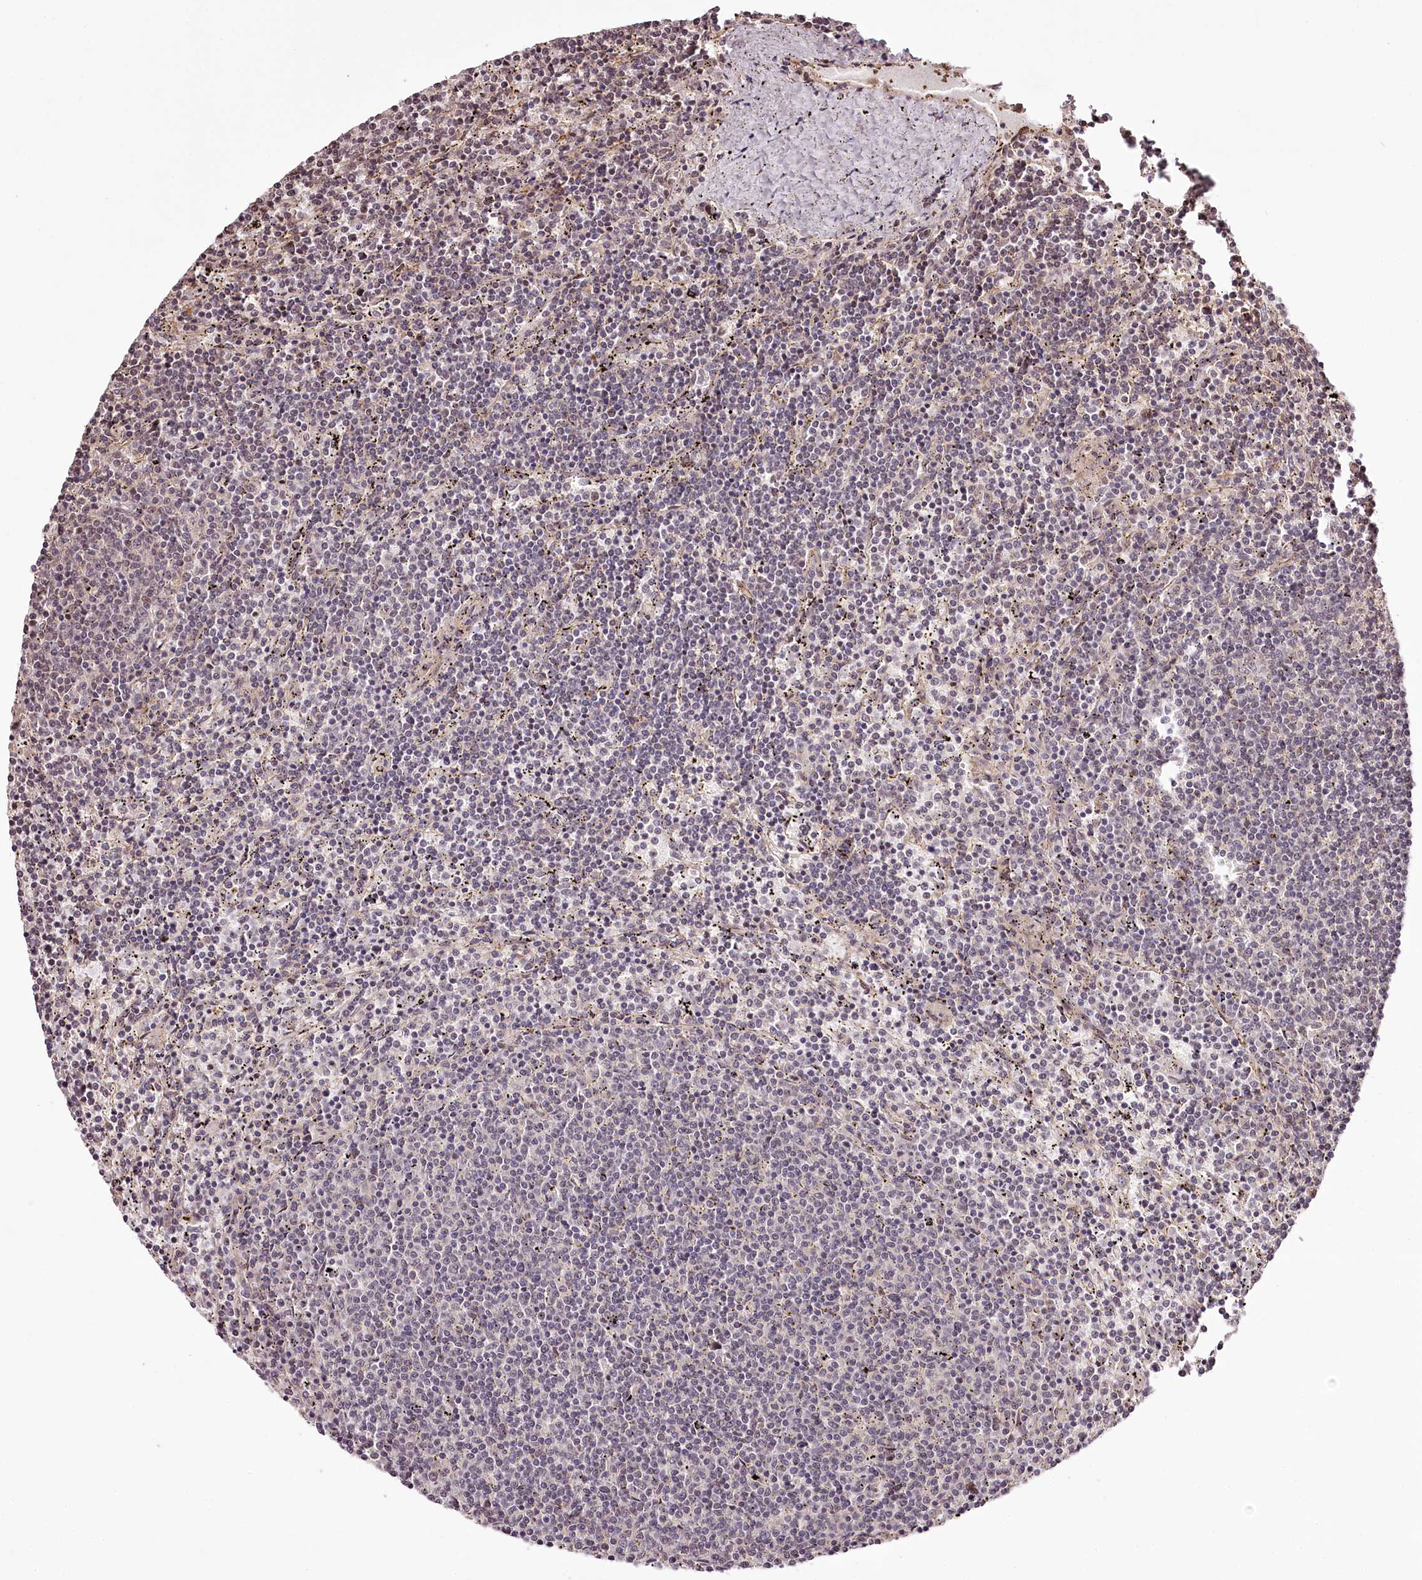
{"staining": {"intensity": "weak", "quantity": "<25%", "location": "nuclear"}, "tissue": "lymphoma", "cell_type": "Tumor cells", "image_type": "cancer", "snomed": [{"axis": "morphology", "description": "Malignant lymphoma, non-Hodgkin's type, Low grade"}, {"axis": "topography", "description": "Spleen"}], "caption": "Immunohistochemistry (IHC) micrograph of lymphoma stained for a protein (brown), which exhibits no staining in tumor cells. Nuclei are stained in blue.", "gene": "TTC33", "patient": {"sex": "female", "age": 50}}